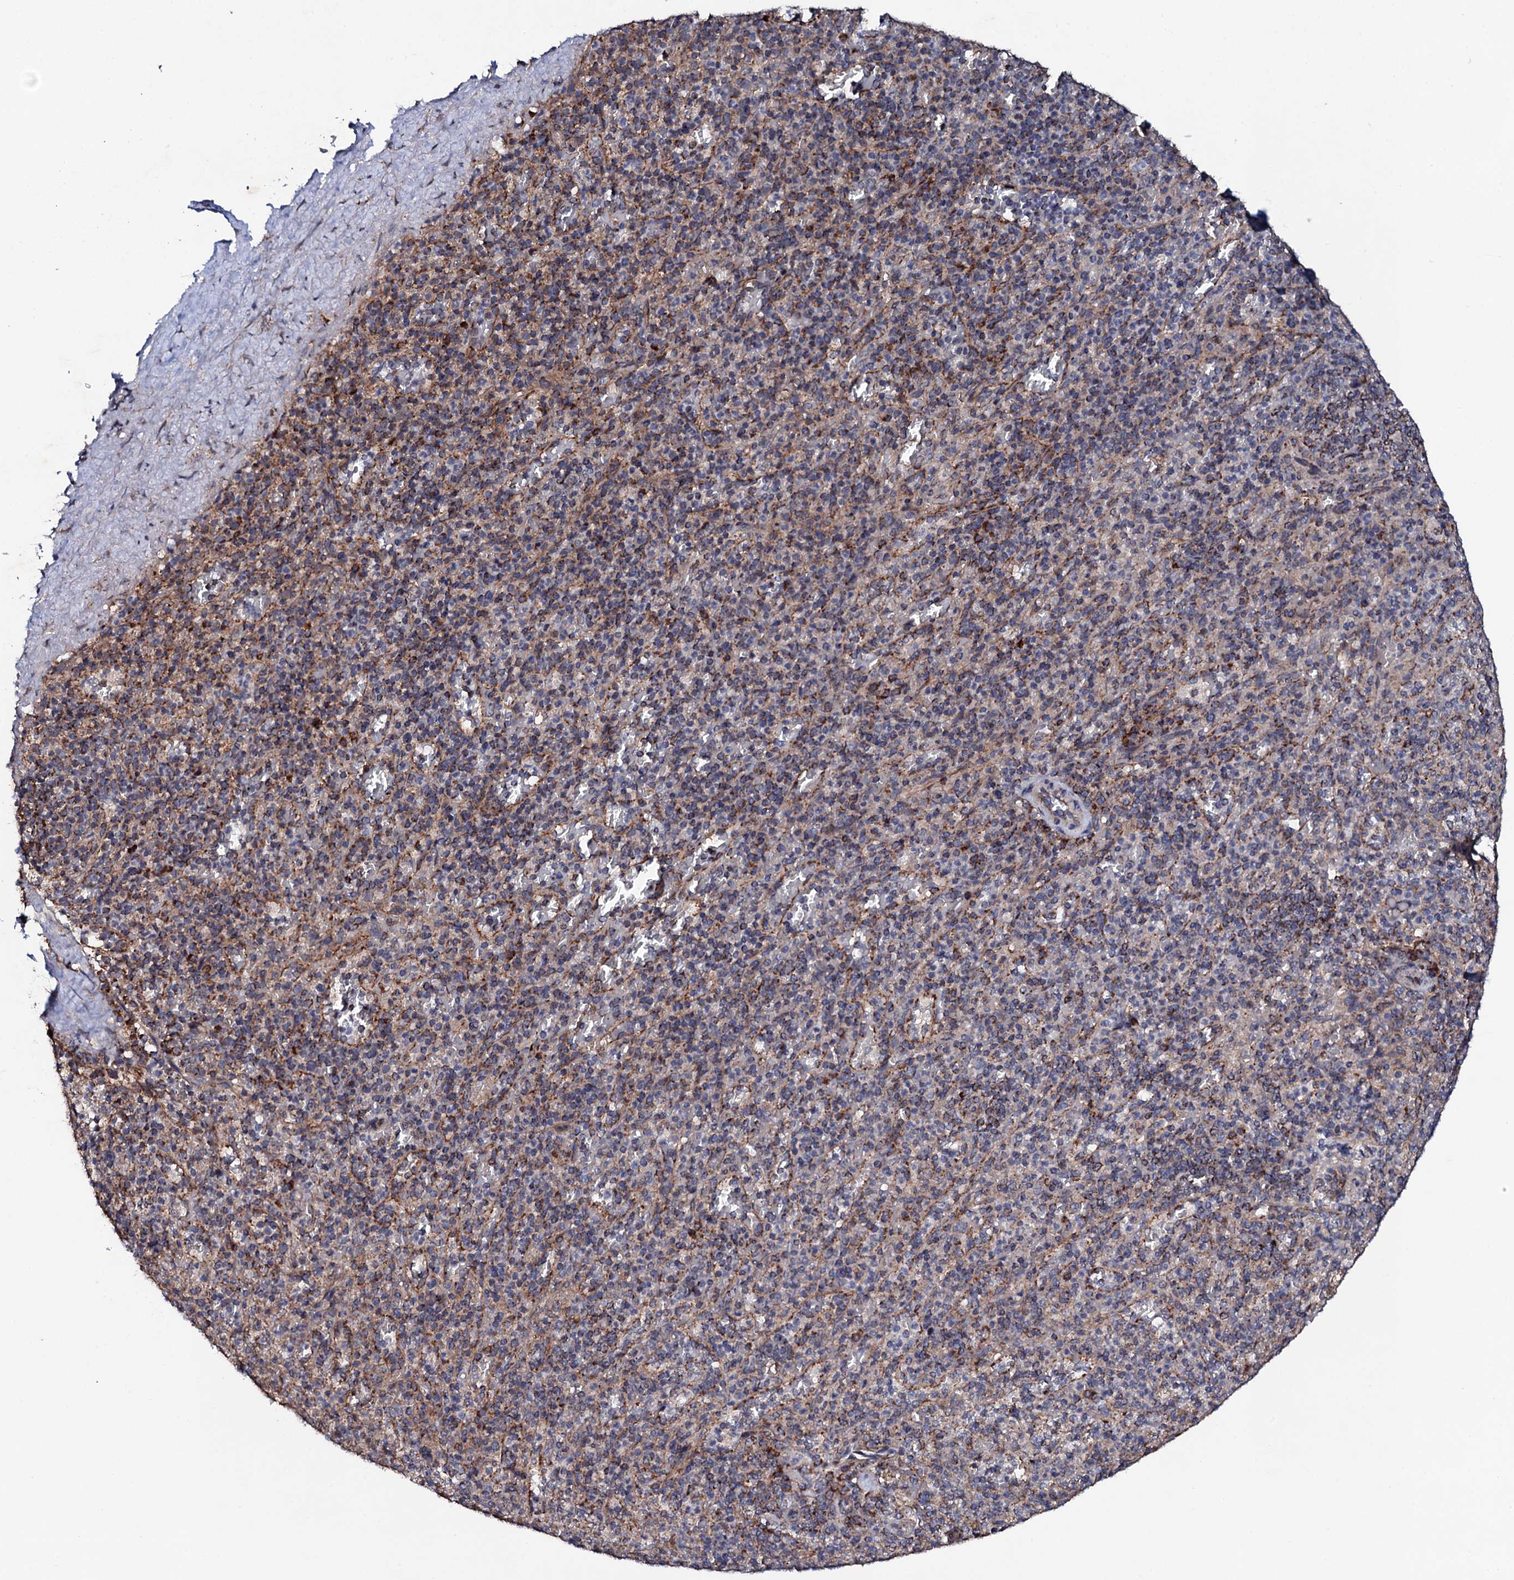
{"staining": {"intensity": "moderate", "quantity": "25%-75%", "location": "cytoplasmic/membranous"}, "tissue": "spleen", "cell_type": "Cells in red pulp", "image_type": "normal", "snomed": [{"axis": "morphology", "description": "Normal tissue, NOS"}, {"axis": "topography", "description": "Spleen"}], "caption": "Immunohistochemistry (IHC) of normal human spleen exhibits medium levels of moderate cytoplasmic/membranous staining in about 25%-75% of cells in red pulp. Immunohistochemistry (IHC) stains the protein of interest in brown and the nuclei are stained blue.", "gene": "MTIF3", "patient": {"sex": "male", "age": 82}}